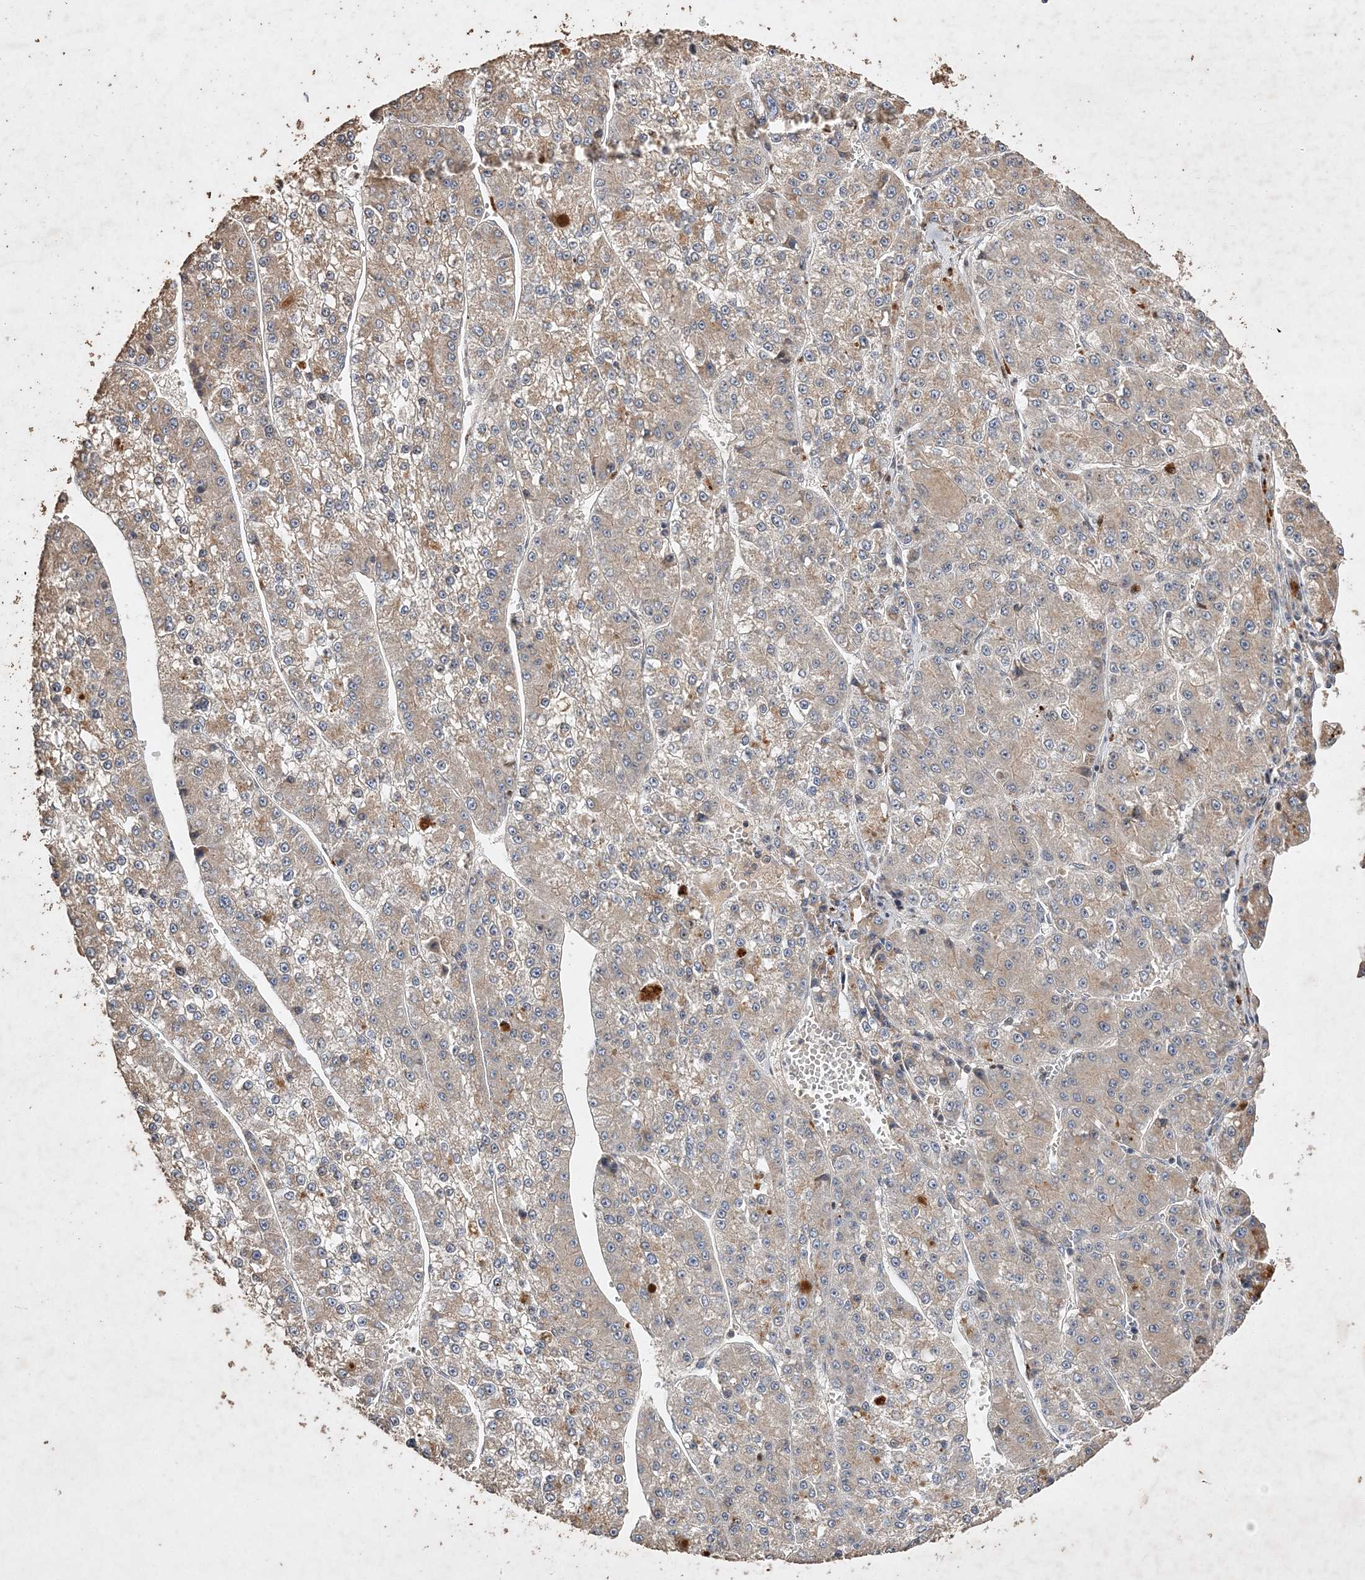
{"staining": {"intensity": "weak", "quantity": "<25%", "location": "cytoplasmic/membranous"}, "tissue": "liver cancer", "cell_type": "Tumor cells", "image_type": "cancer", "snomed": [{"axis": "morphology", "description": "Carcinoma, Hepatocellular, NOS"}, {"axis": "topography", "description": "Liver"}], "caption": "Tumor cells show no significant protein positivity in liver cancer (hepatocellular carcinoma).", "gene": "C3orf38", "patient": {"sex": "female", "age": 73}}